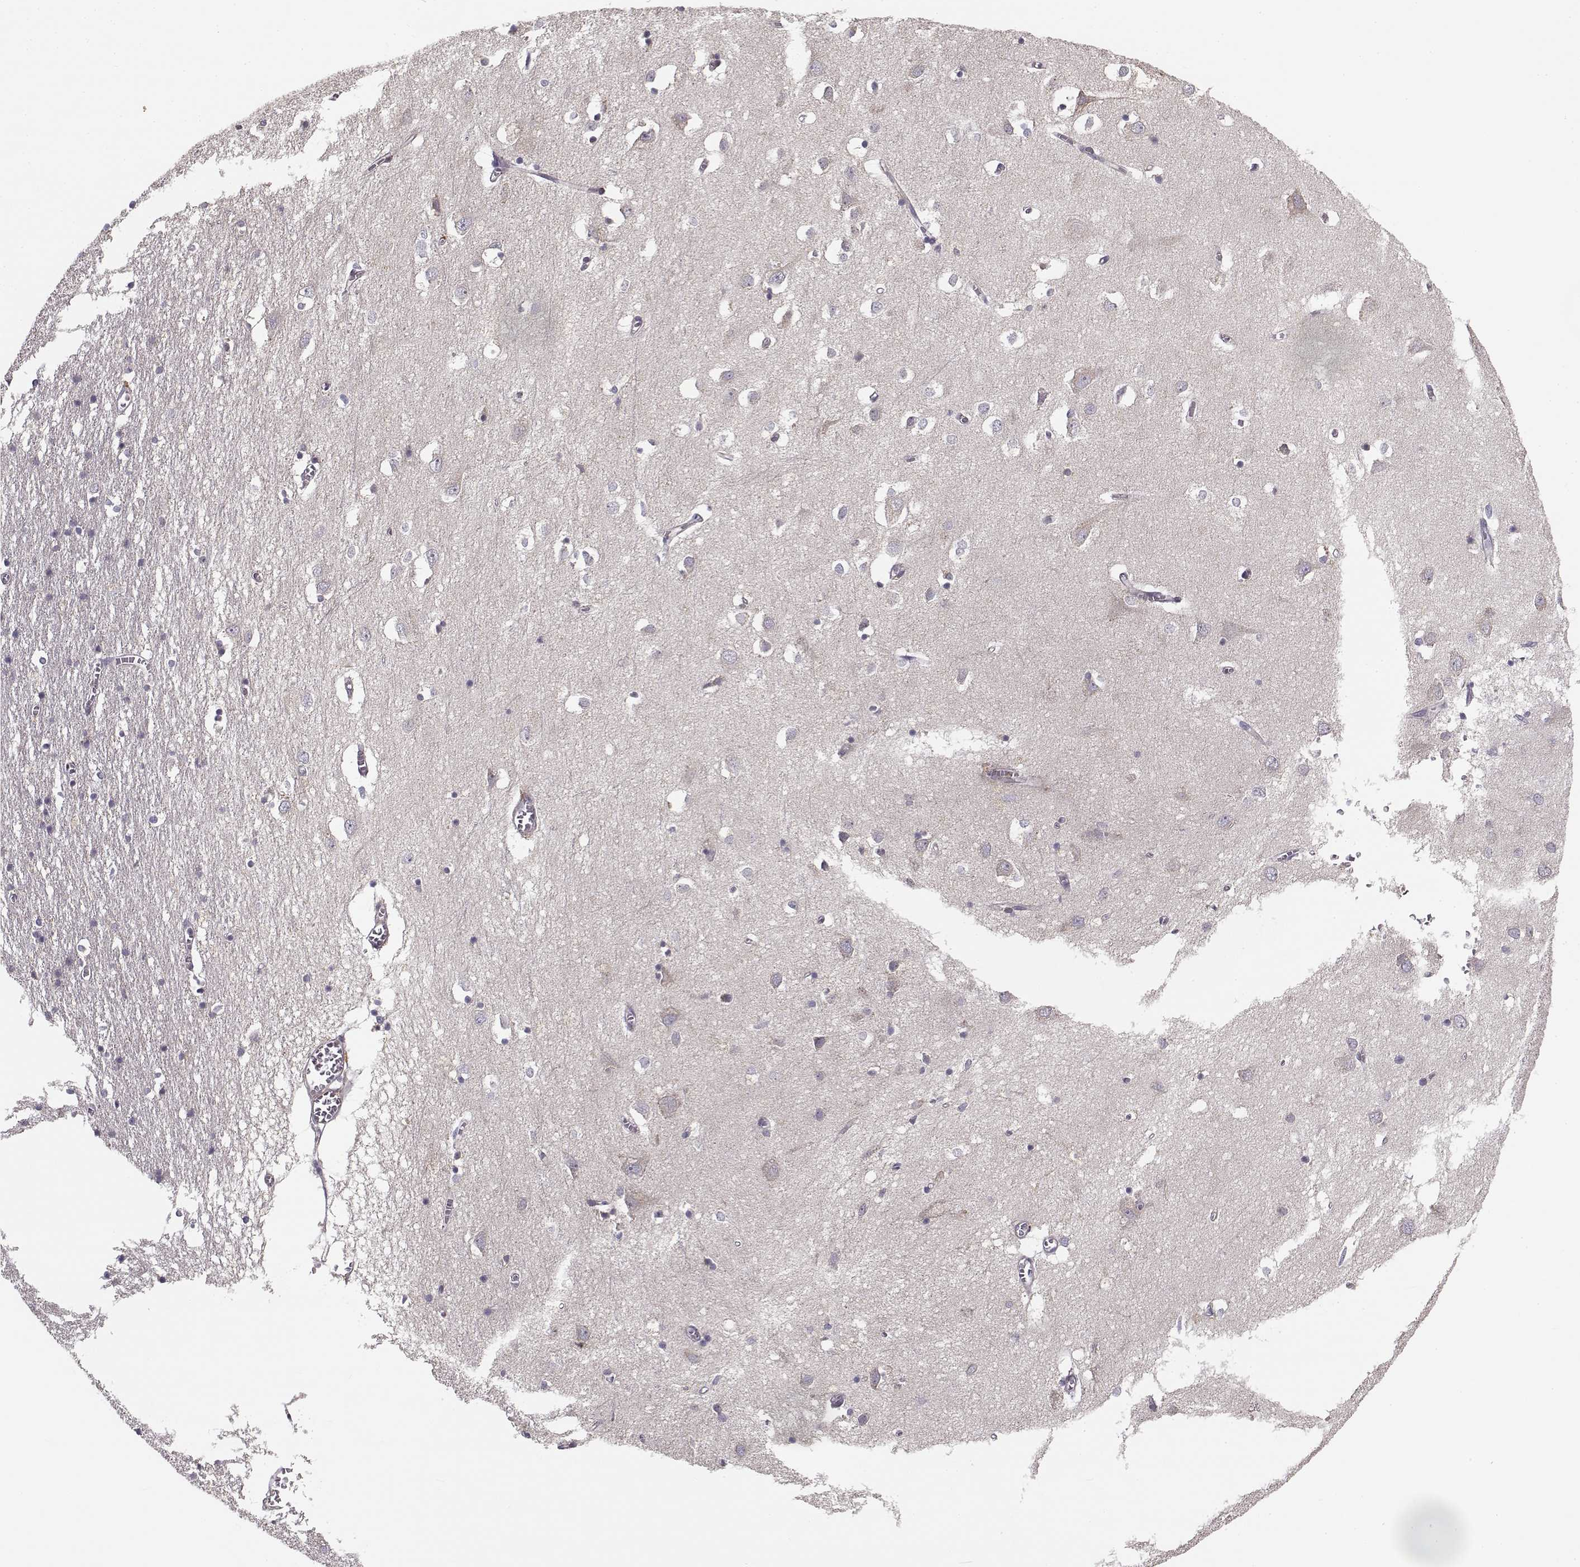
{"staining": {"intensity": "negative", "quantity": "none", "location": "none"}, "tissue": "cerebral cortex", "cell_type": "Endothelial cells", "image_type": "normal", "snomed": [{"axis": "morphology", "description": "Normal tissue, NOS"}, {"axis": "topography", "description": "Cerebral cortex"}], "caption": "The image displays no staining of endothelial cells in normal cerebral cortex. The staining is performed using DAB (3,3'-diaminobenzidine) brown chromogen with nuclei counter-stained in using hematoxylin.", "gene": "ENTPD8", "patient": {"sex": "male", "age": 70}}